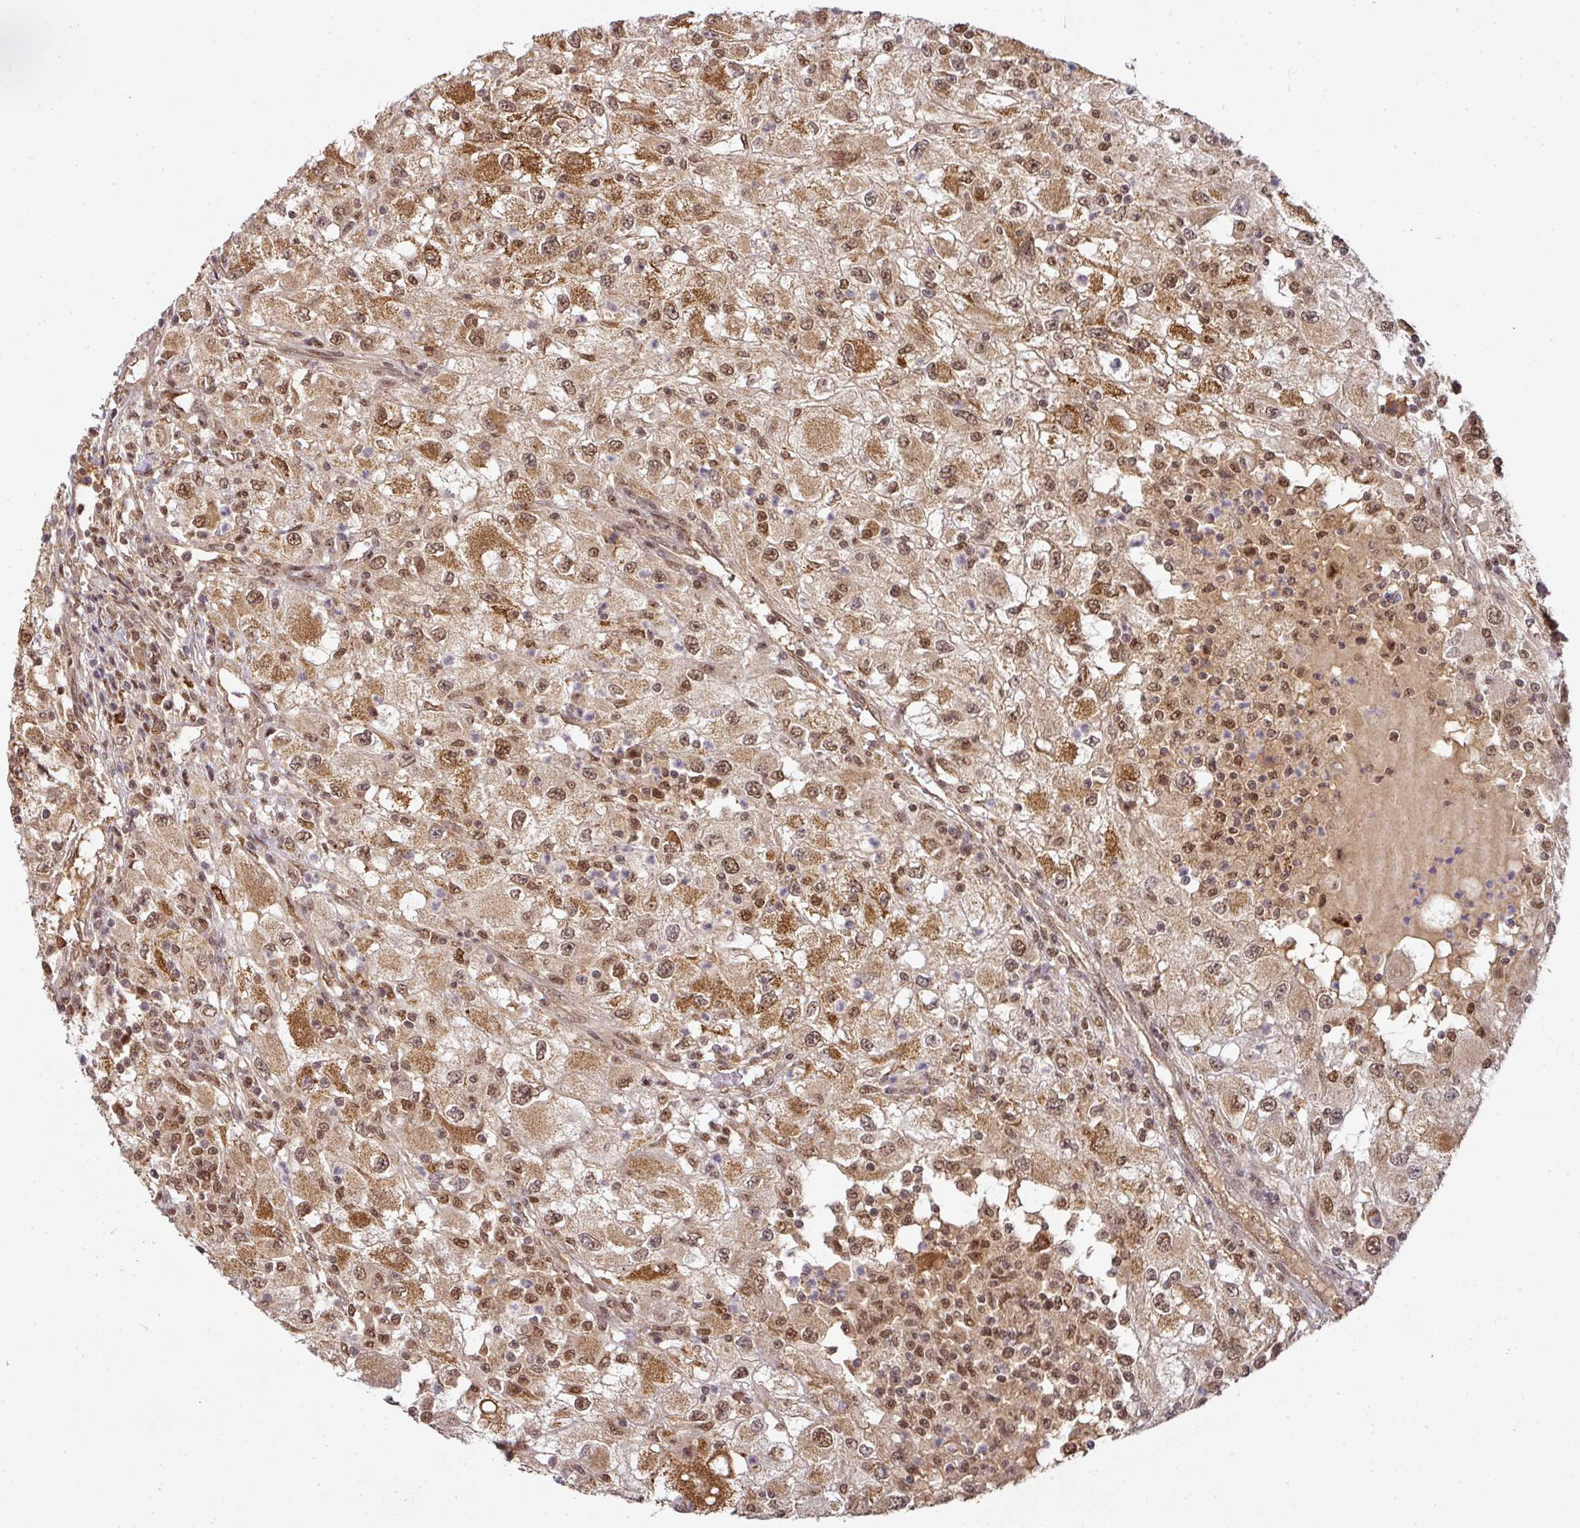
{"staining": {"intensity": "moderate", "quantity": ">75%", "location": "cytoplasmic/membranous,nuclear"}, "tissue": "renal cancer", "cell_type": "Tumor cells", "image_type": "cancer", "snomed": [{"axis": "morphology", "description": "Adenocarcinoma, NOS"}, {"axis": "topography", "description": "Kidney"}], "caption": "Brown immunohistochemical staining in human renal cancer (adenocarcinoma) shows moderate cytoplasmic/membranous and nuclear positivity in about >75% of tumor cells. (Brightfield microscopy of DAB IHC at high magnification).", "gene": "RANBP9", "patient": {"sex": "female", "age": 67}}